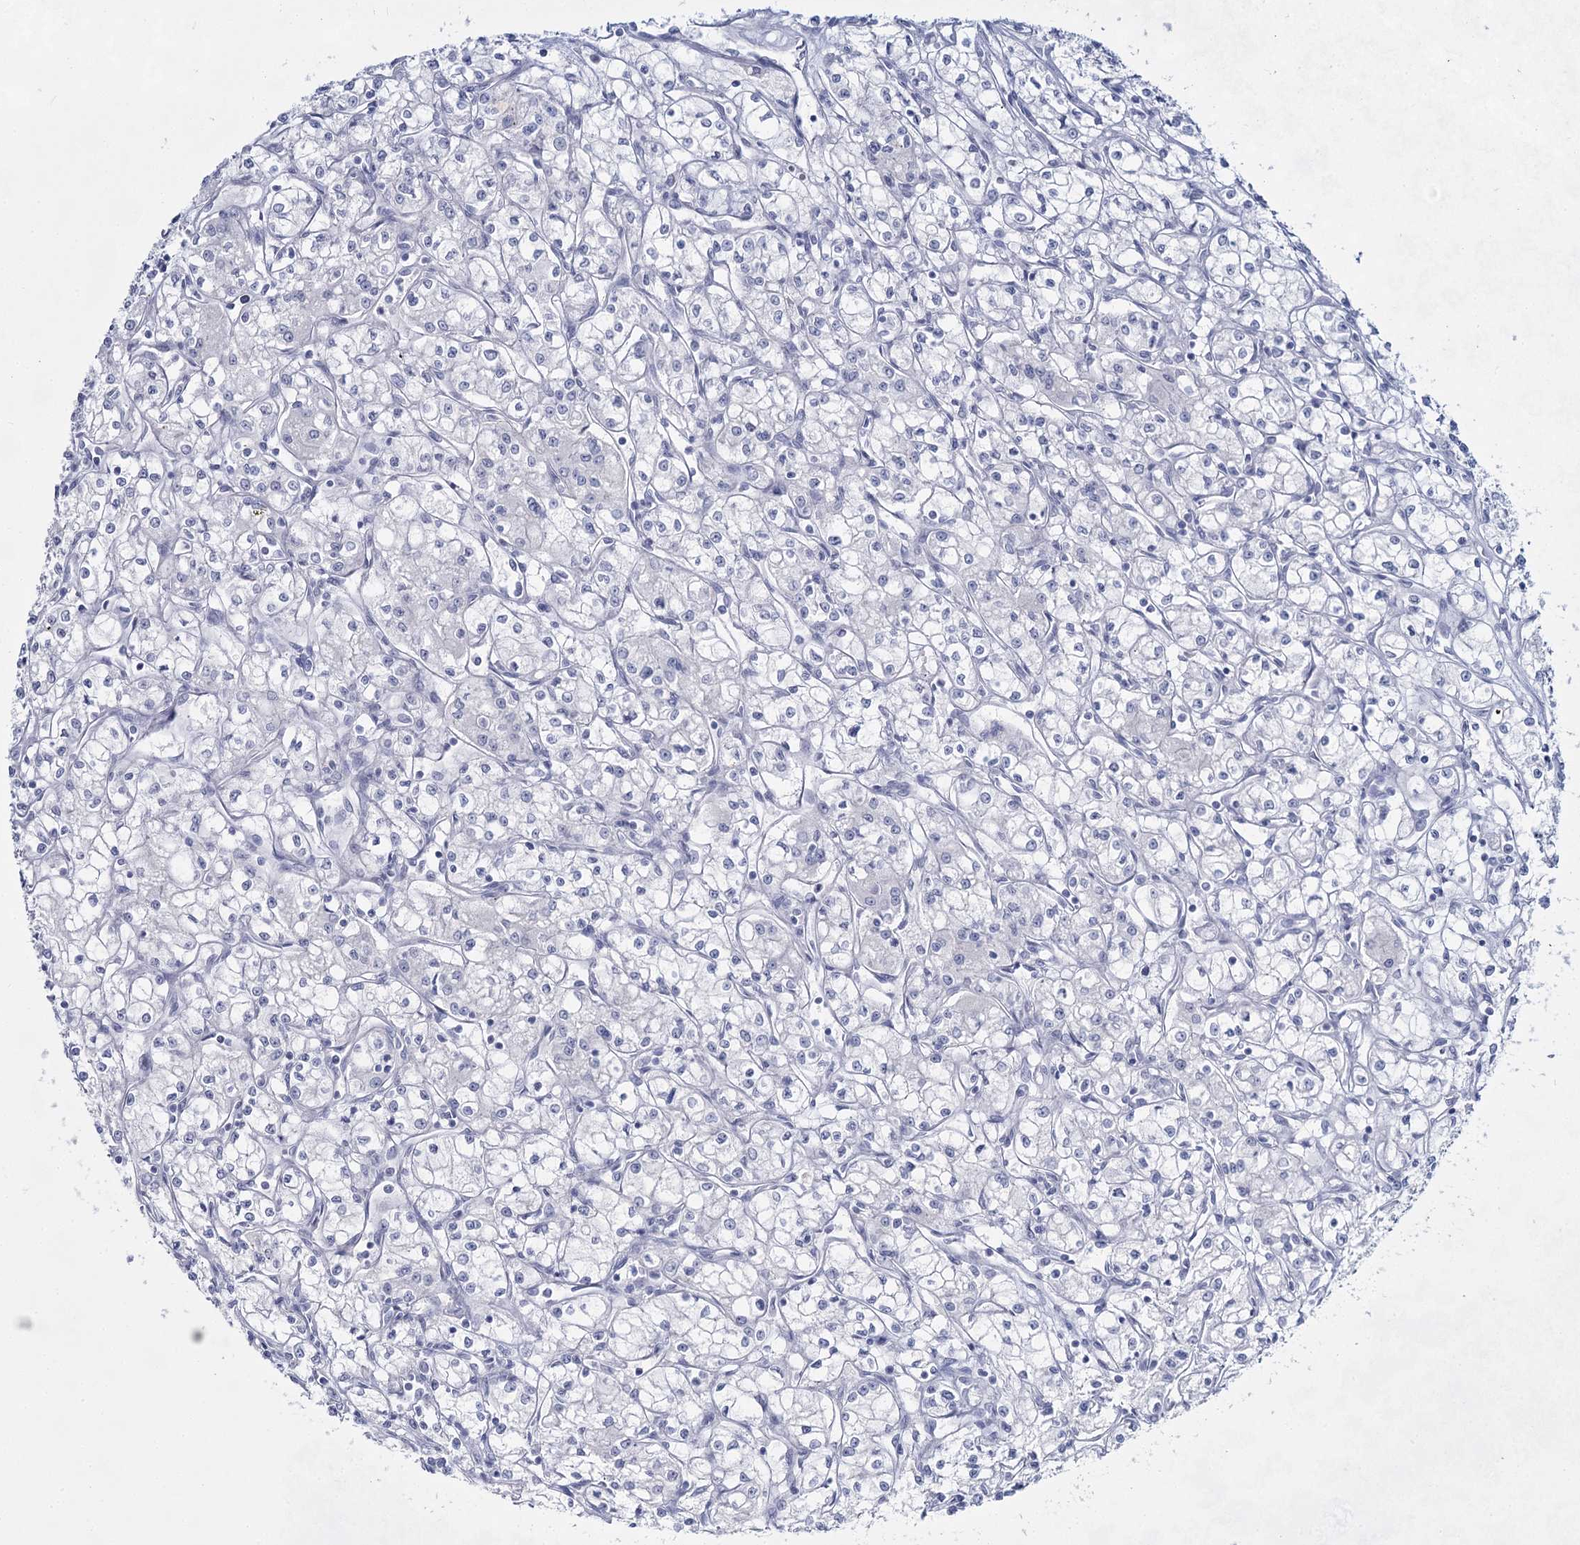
{"staining": {"intensity": "negative", "quantity": "none", "location": "none"}, "tissue": "renal cancer", "cell_type": "Tumor cells", "image_type": "cancer", "snomed": [{"axis": "morphology", "description": "Adenocarcinoma, NOS"}, {"axis": "topography", "description": "Kidney"}], "caption": "Tumor cells show no significant staining in adenocarcinoma (renal). (Brightfield microscopy of DAB immunohistochemistry (IHC) at high magnification).", "gene": "SLC17A2", "patient": {"sex": "male", "age": 59}}